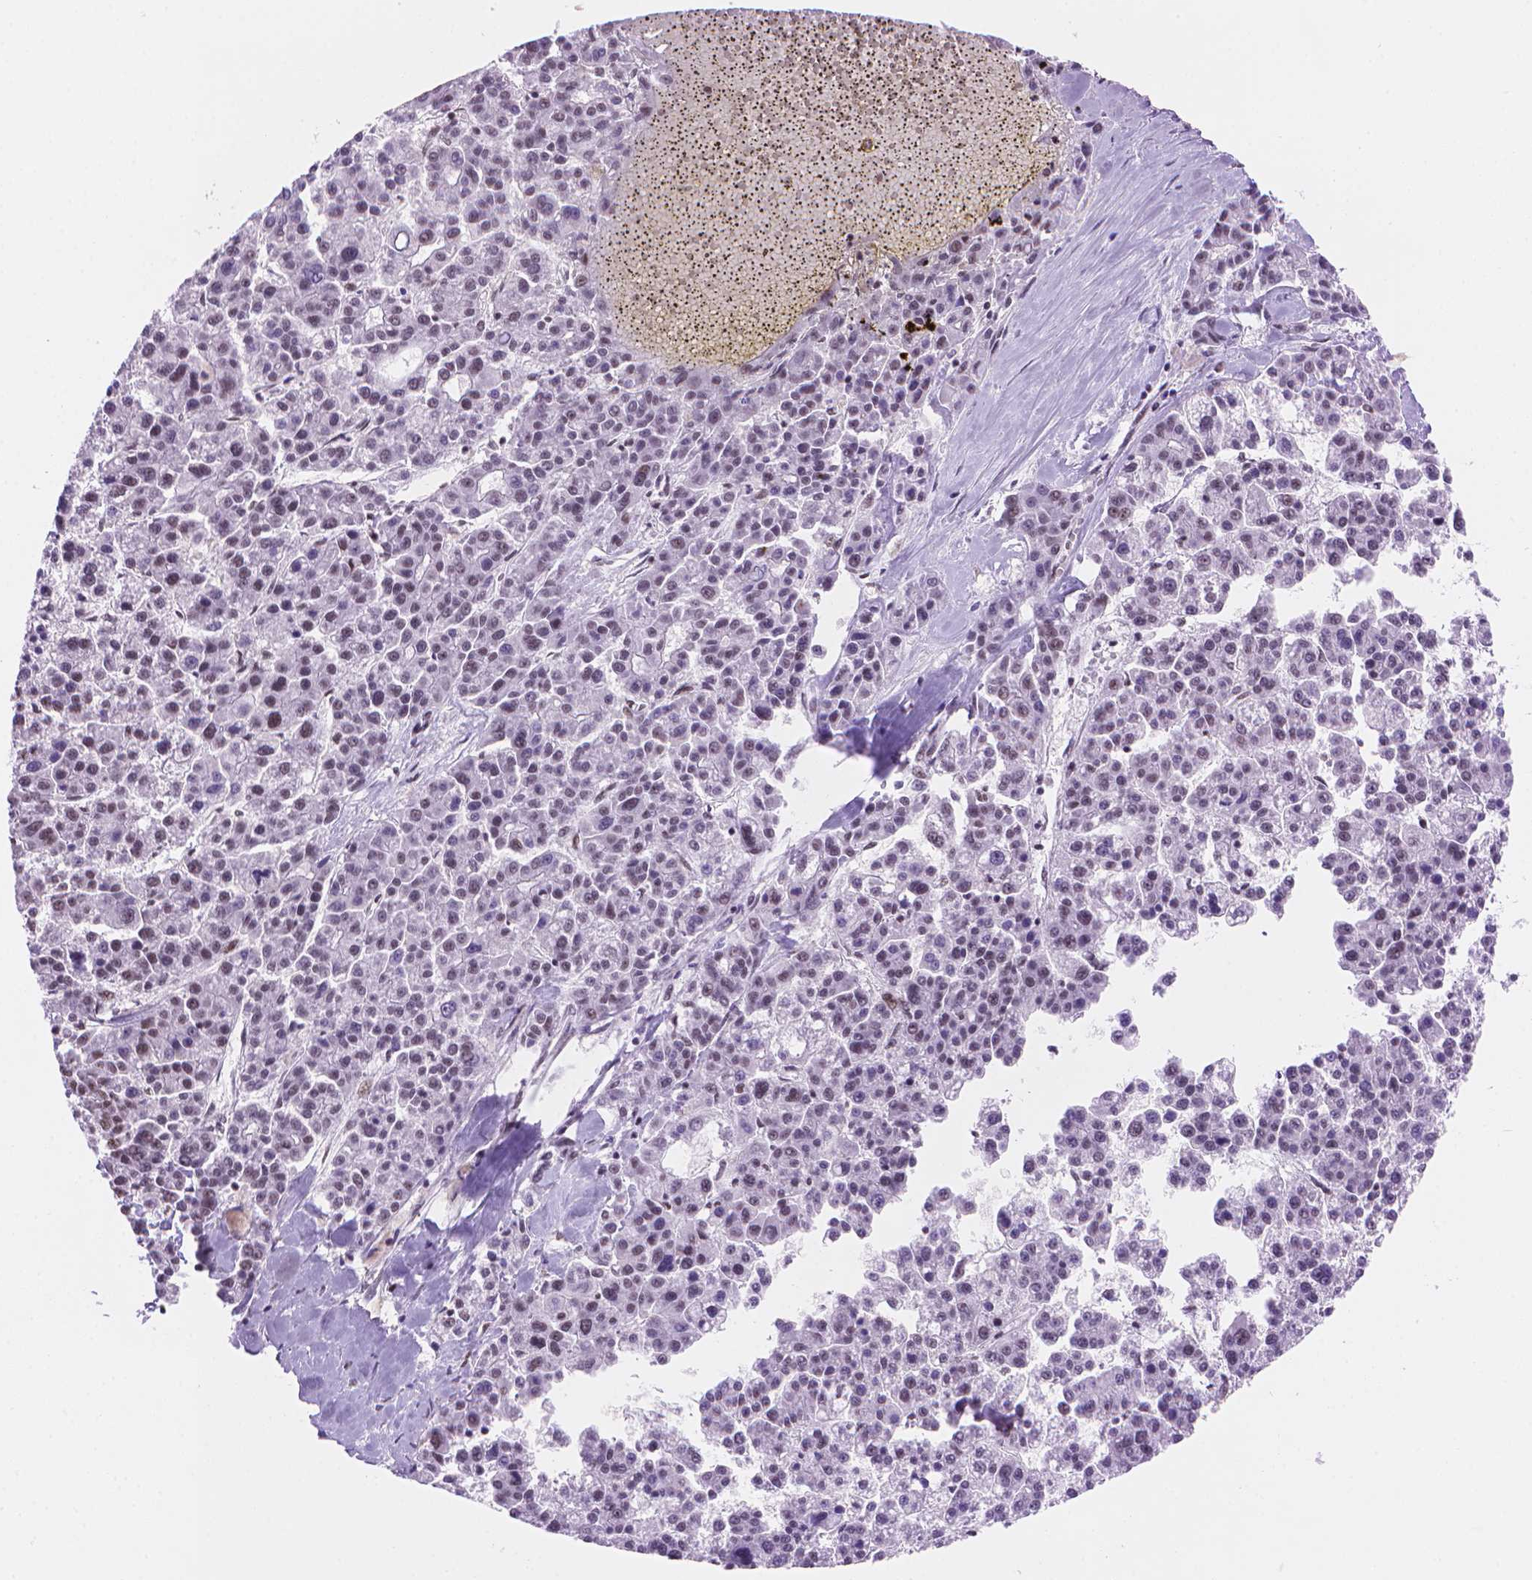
{"staining": {"intensity": "negative", "quantity": "none", "location": "none"}, "tissue": "liver cancer", "cell_type": "Tumor cells", "image_type": "cancer", "snomed": [{"axis": "morphology", "description": "Carcinoma, Hepatocellular, NOS"}, {"axis": "topography", "description": "Liver"}], "caption": "Human liver hepatocellular carcinoma stained for a protein using IHC reveals no expression in tumor cells.", "gene": "RPA4", "patient": {"sex": "female", "age": 58}}